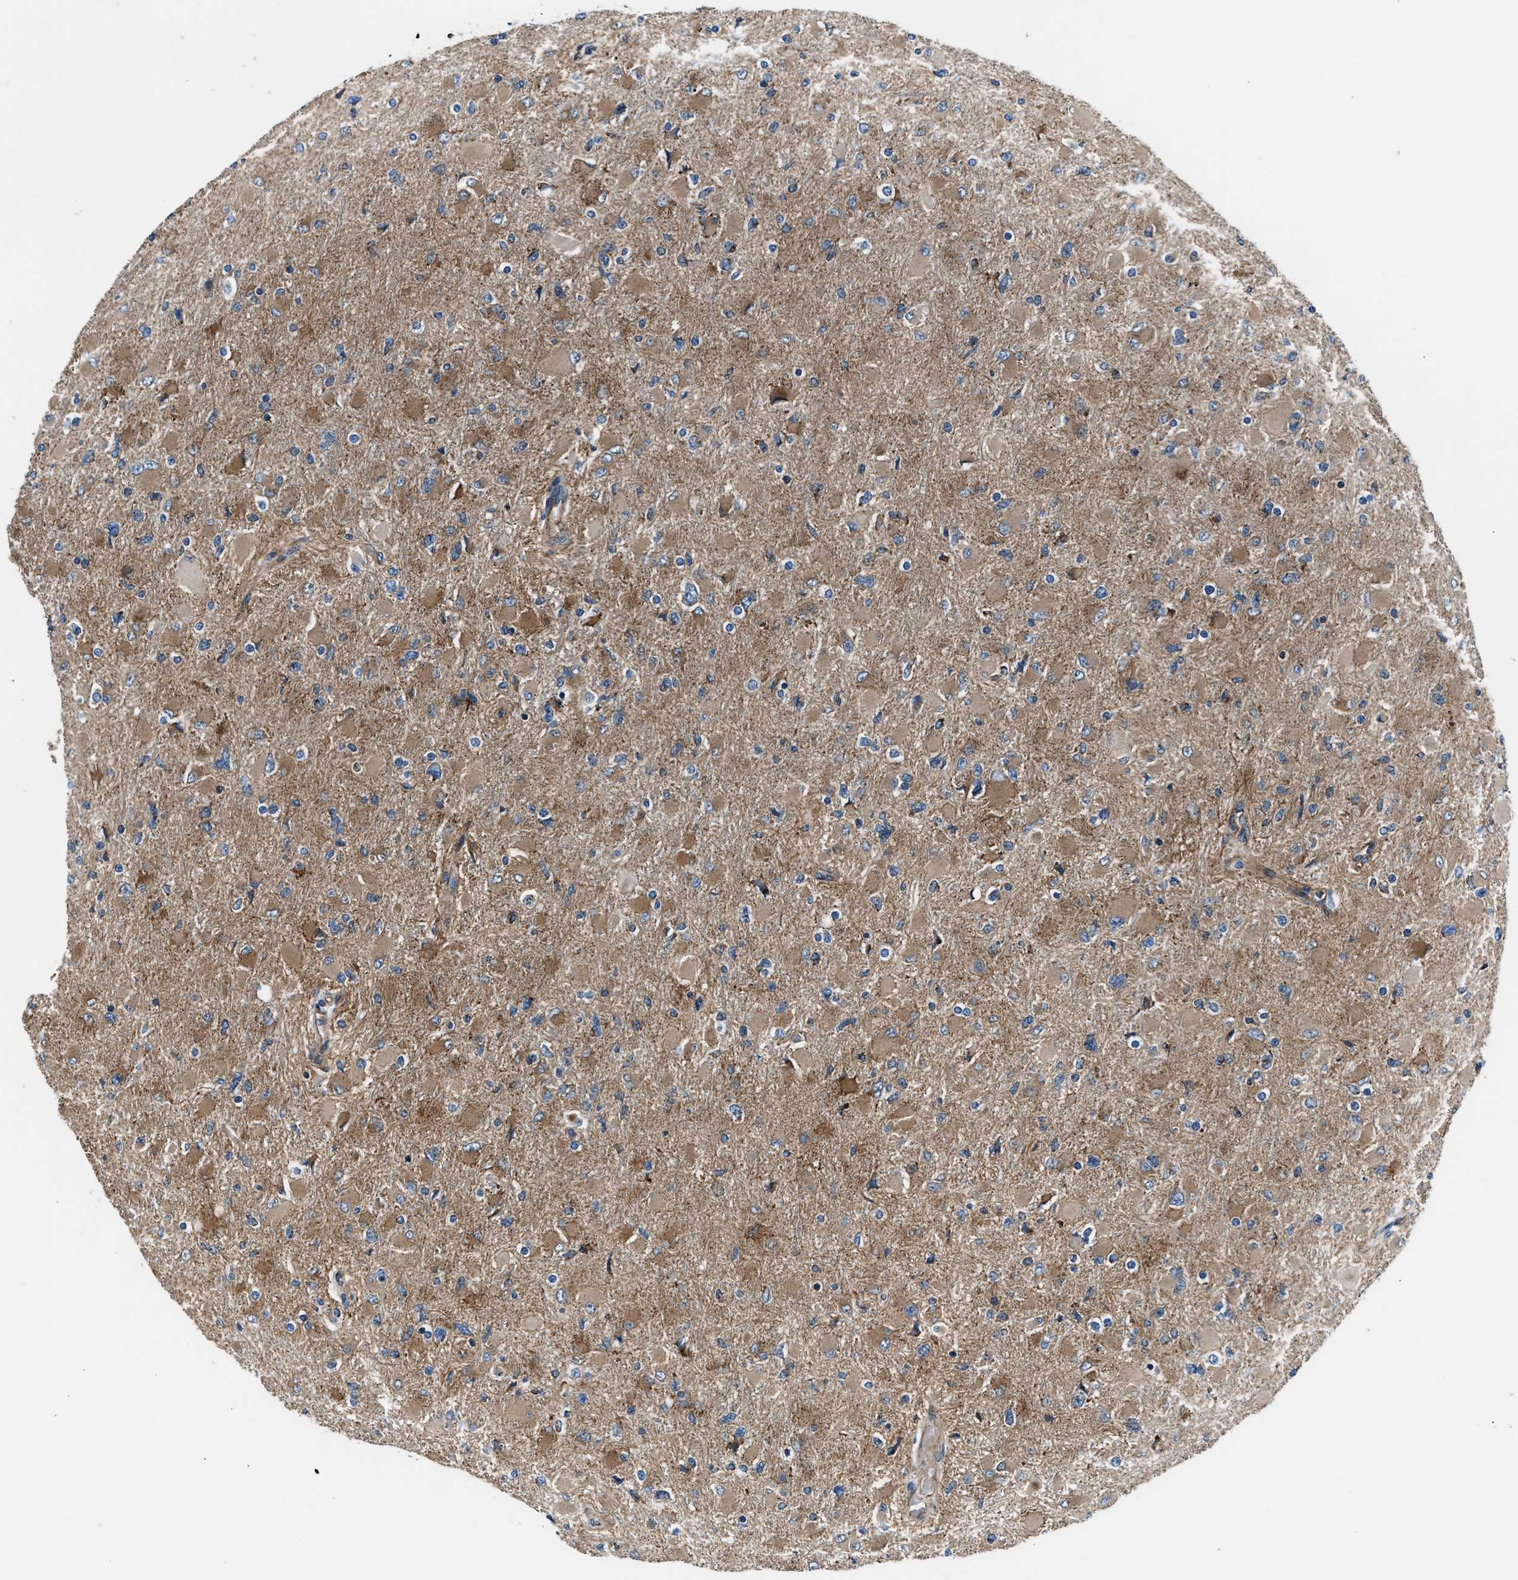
{"staining": {"intensity": "moderate", "quantity": ">75%", "location": "cytoplasmic/membranous"}, "tissue": "glioma", "cell_type": "Tumor cells", "image_type": "cancer", "snomed": [{"axis": "morphology", "description": "Glioma, malignant, High grade"}, {"axis": "topography", "description": "Cerebral cortex"}], "caption": "Brown immunohistochemical staining in glioma shows moderate cytoplasmic/membranous expression in about >75% of tumor cells.", "gene": "GGCT", "patient": {"sex": "female", "age": 36}}